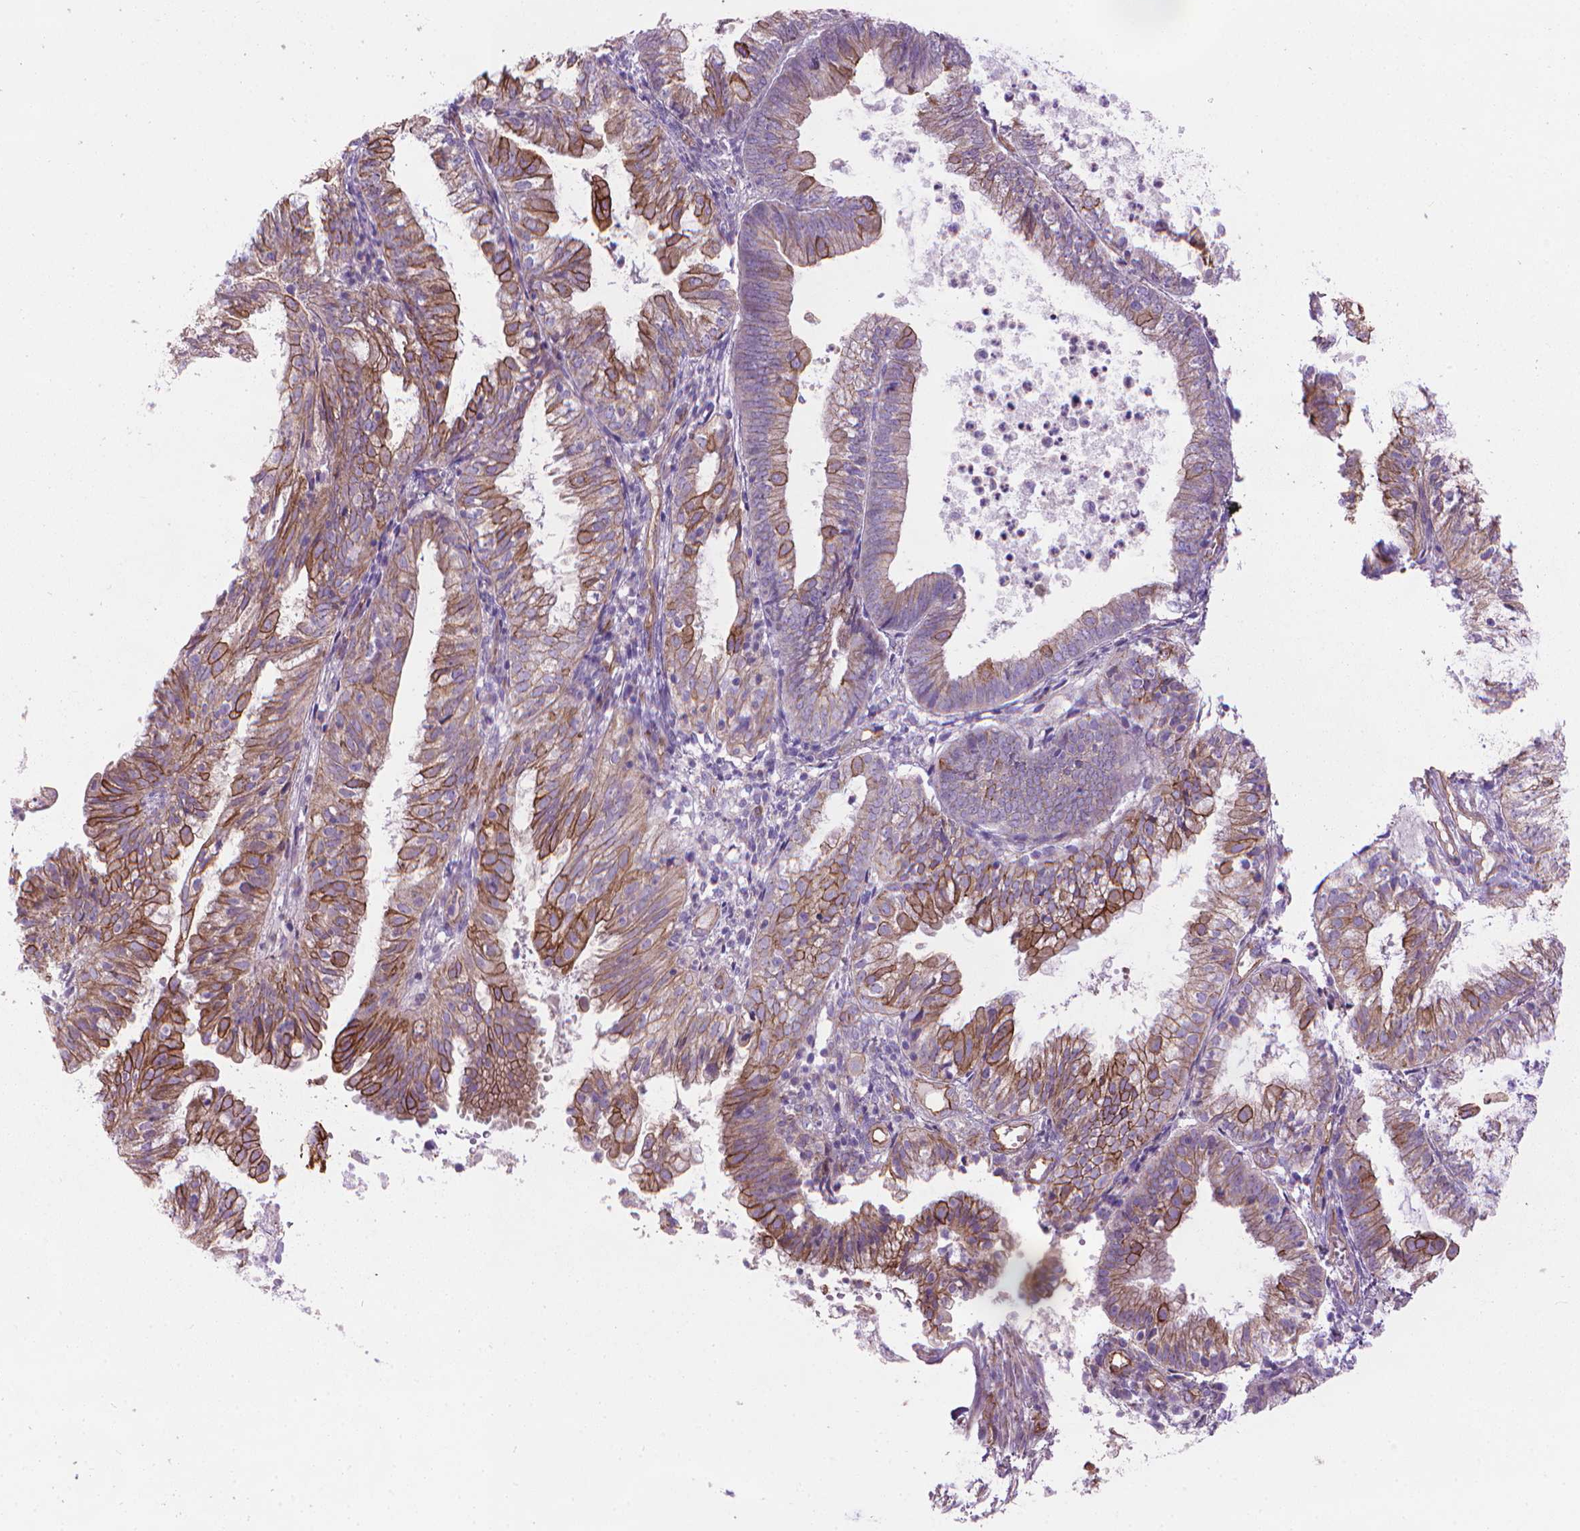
{"staining": {"intensity": "strong", "quantity": "25%-75%", "location": "cytoplasmic/membranous"}, "tissue": "endometrial cancer", "cell_type": "Tumor cells", "image_type": "cancer", "snomed": [{"axis": "morphology", "description": "Adenocarcinoma, NOS"}, {"axis": "topography", "description": "Endometrium"}], "caption": "This image displays immunohistochemistry (IHC) staining of endometrial cancer (adenocarcinoma), with high strong cytoplasmic/membranous expression in approximately 25%-75% of tumor cells.", "gene": "TENT5A", "patient": {"sex": "female", "age": 55}}